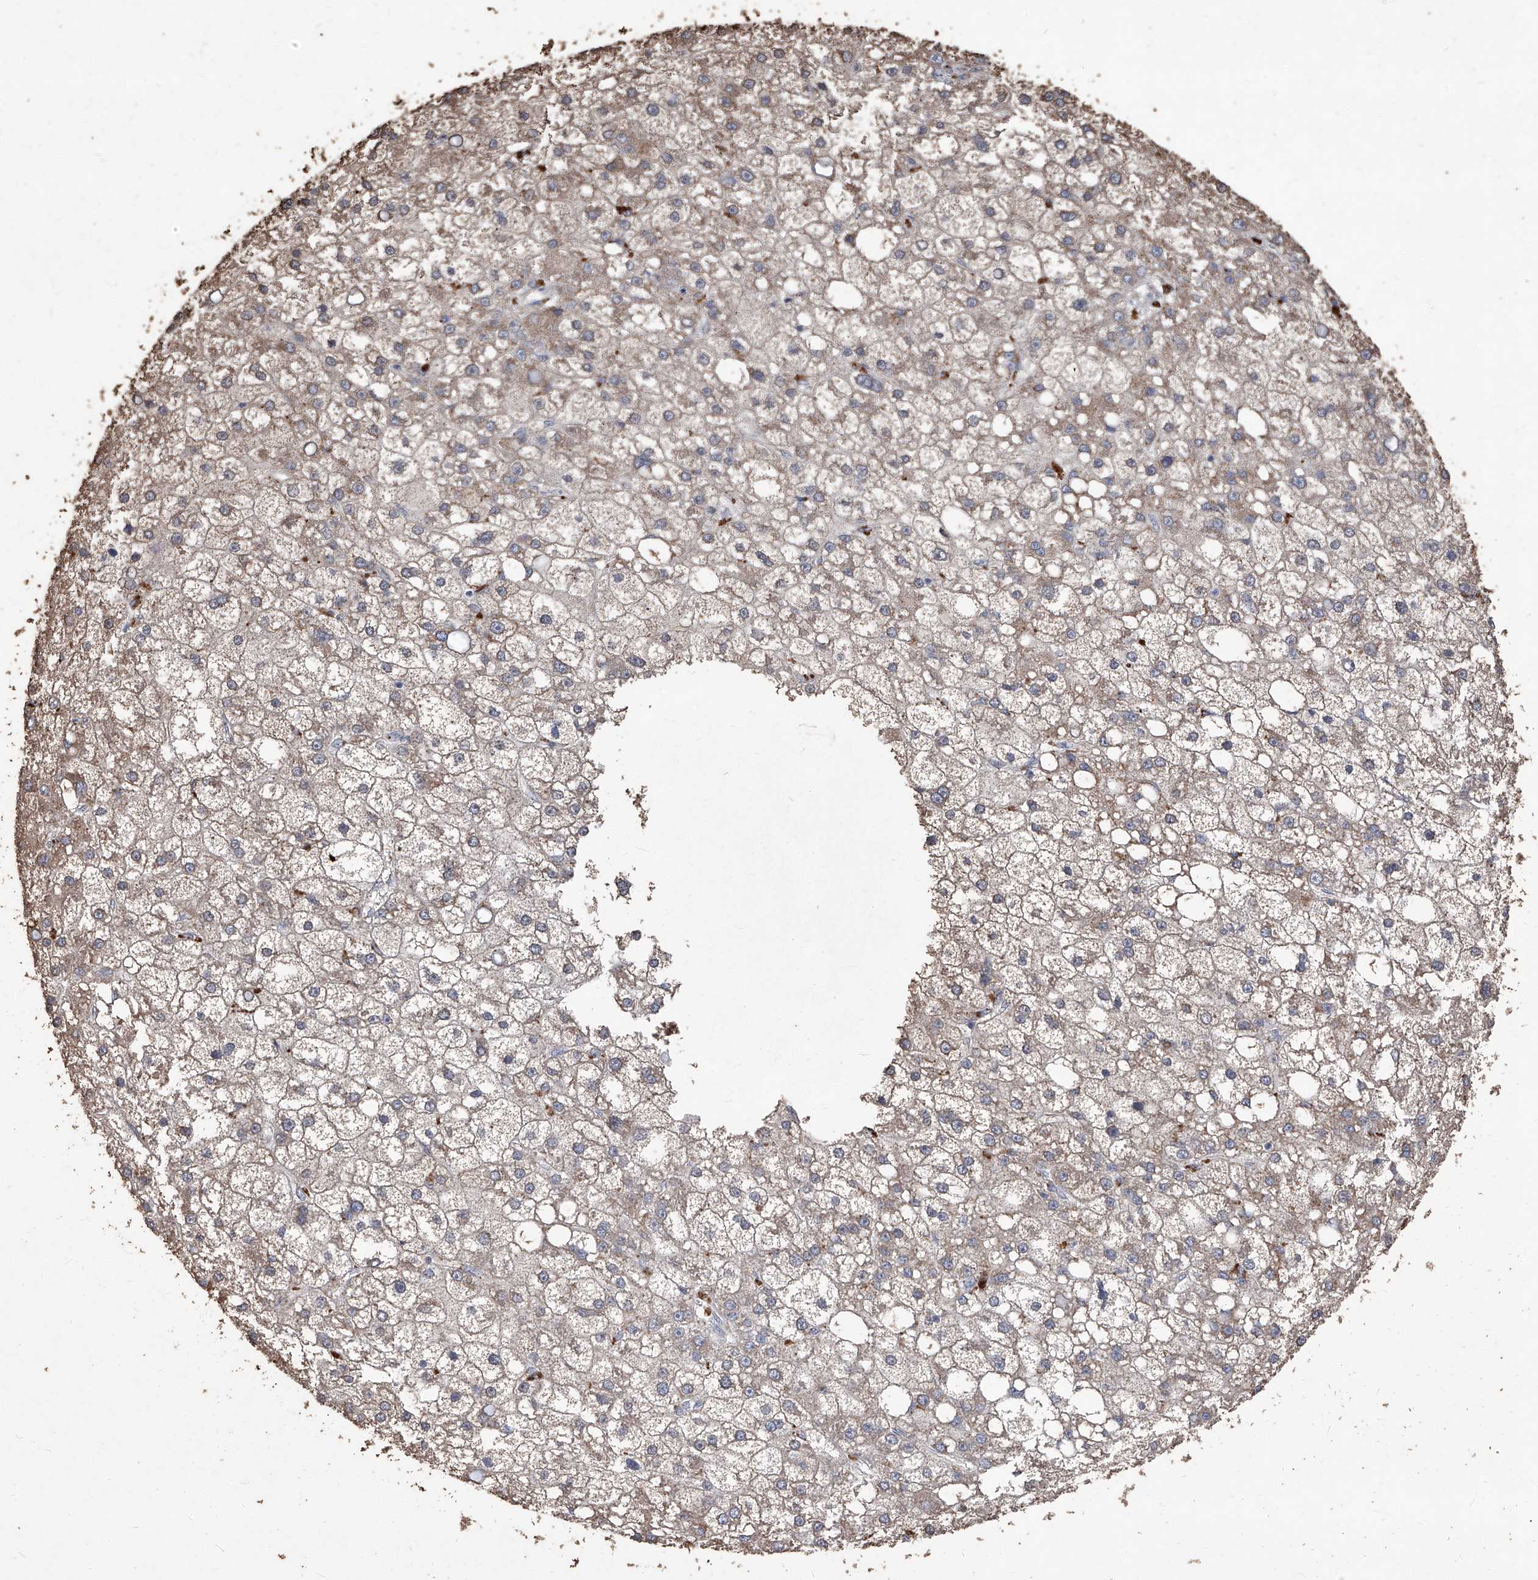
{"staining": {"intensity": "weak", "quantity": ">75%", "location": "cytoplasmic/membranous"}, "tissue": "liver cancer", "cell_type": "Tumor cells", "image_type": "cancer", "snomed": [{"axis": "morphology", "description": "Carcinoma, Hepatocellular, NOS"}, {"axis": "topography", "description": "Liver"}], "caption": "Protein staining reveals weak cytoplasmic/membranous positivity in approximately >75% of tumor cells in liver cancer.", "gene": "EML1", "patient": {"sex": "male", "age": 67}}